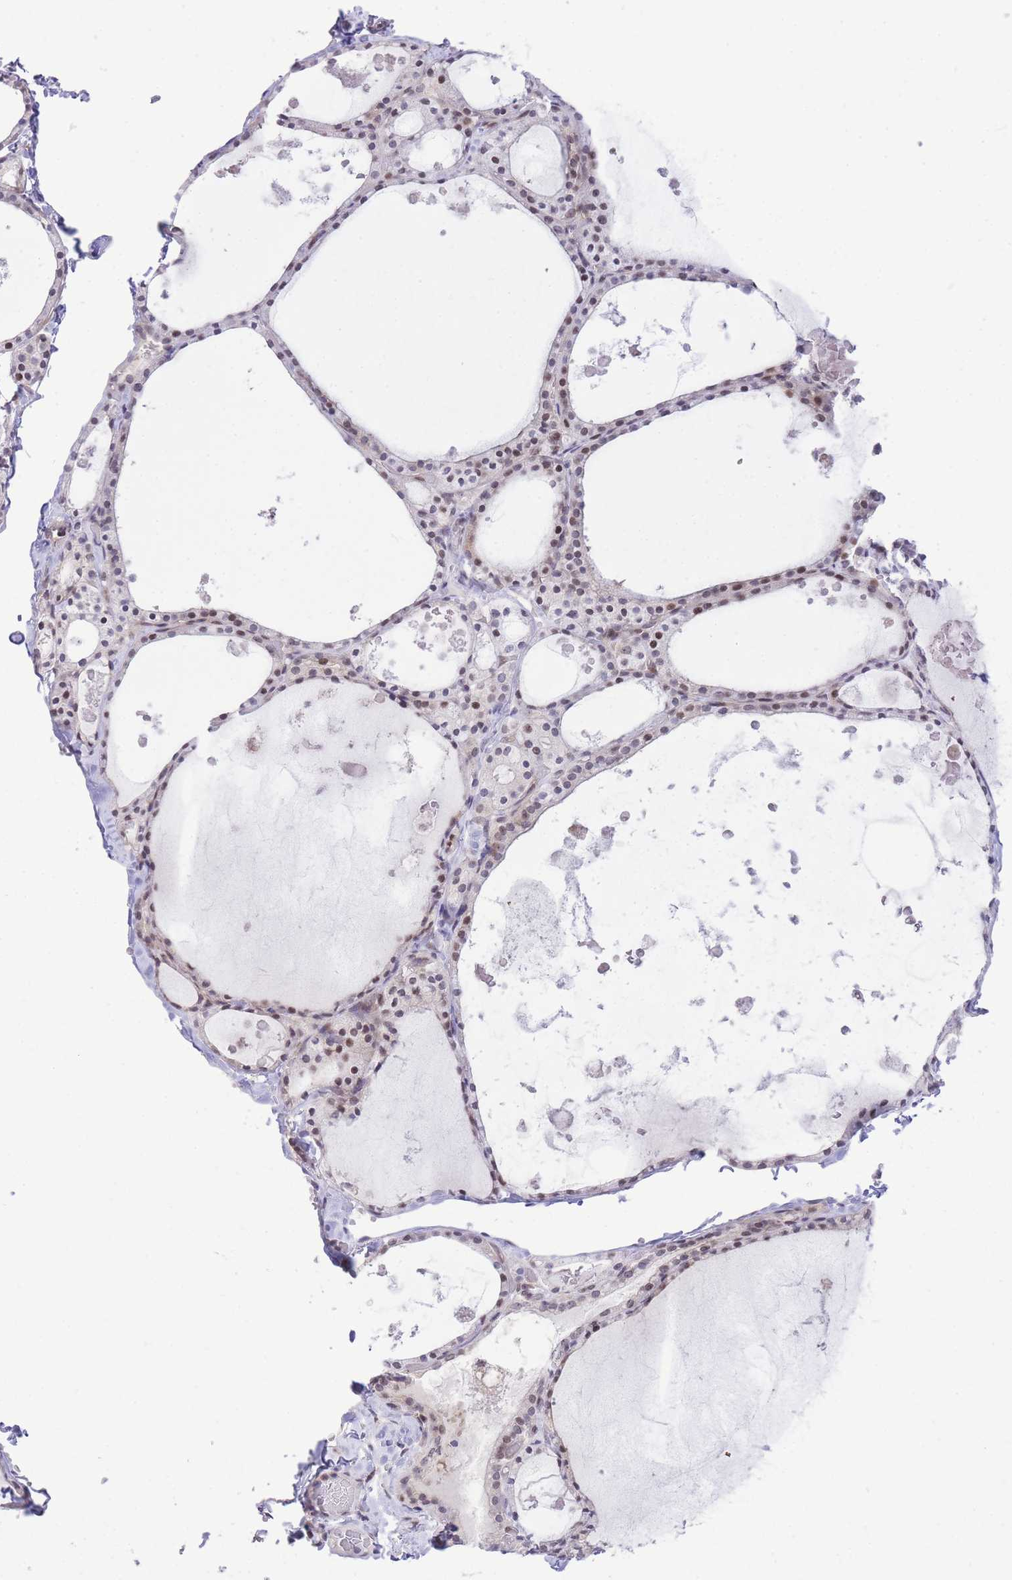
{"staining": {"intensity": "moderate", "quantity": "25%-75%", "location": "nuclear"}, "tissue": "thyroid gland", "cell_type": "Glandular cells", "image_type": "normal", "snomed": [{"axis": "morphology", "description": "Normal tissue, NOS"}, {"axis": "topography", "description": "Thyroid gland"}], "caption": "This is a histology image of IHC staining of benign thyroid gland, which shows moderate positivity in the nuclear of glandular cells.", "gene": "STK39", "patient": {"sex": "male", "age": 56}}